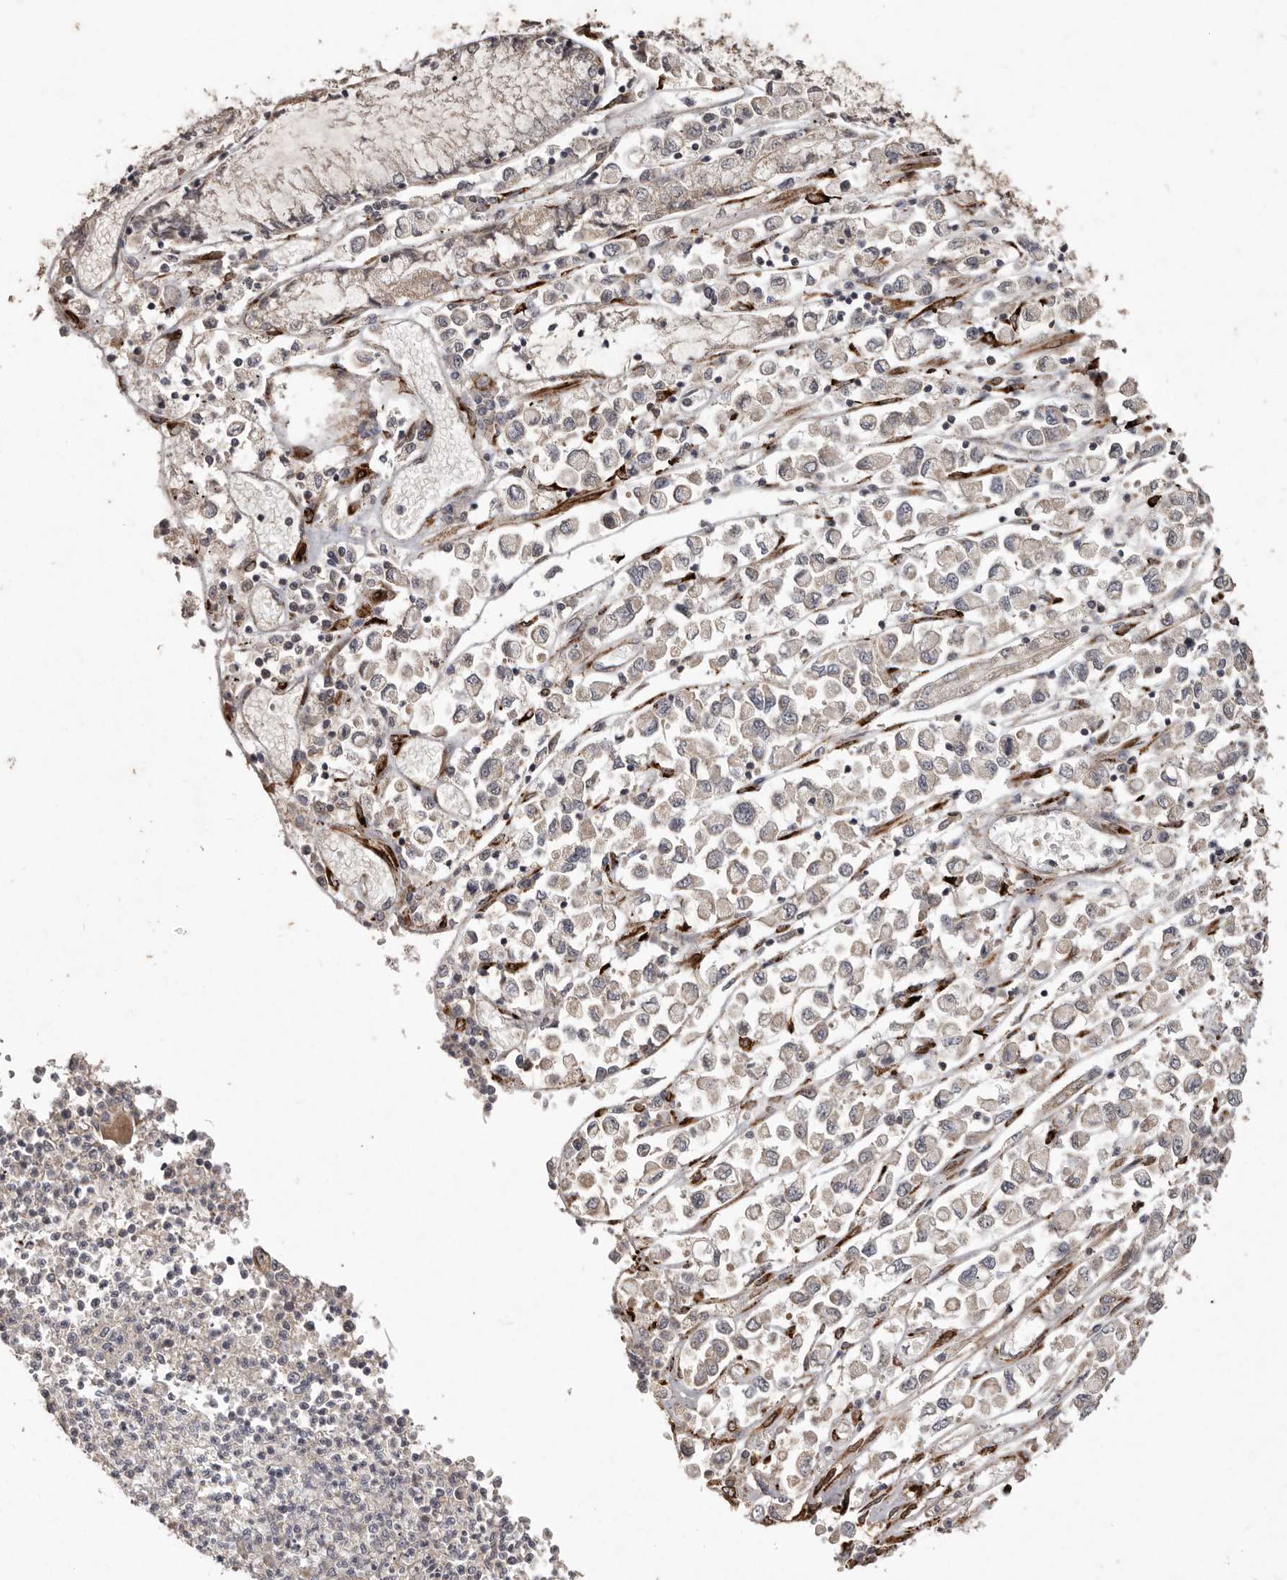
{"staining": {"intensity": "weak", "quantity": "<25%", "location": "cytoplasmic/membranous"}, "tissue": "stomach cancer", "cell_type": "Tumor cells", "image_type": "cancer", "snomed": [{"axis": "morphology", "description": "Adenocarcinoma, NOS"}, {"axis": "topography", "description": "Stomach"}], "caption": "Immunohistochemistry (IHC) image of neoplastic tissue: stomach adenocarcinoma stained with DAB reveals no significant protein positivity in tumor cells.", "gene": "PLOD2", "patient": {"sex": "female", "age": 76}}